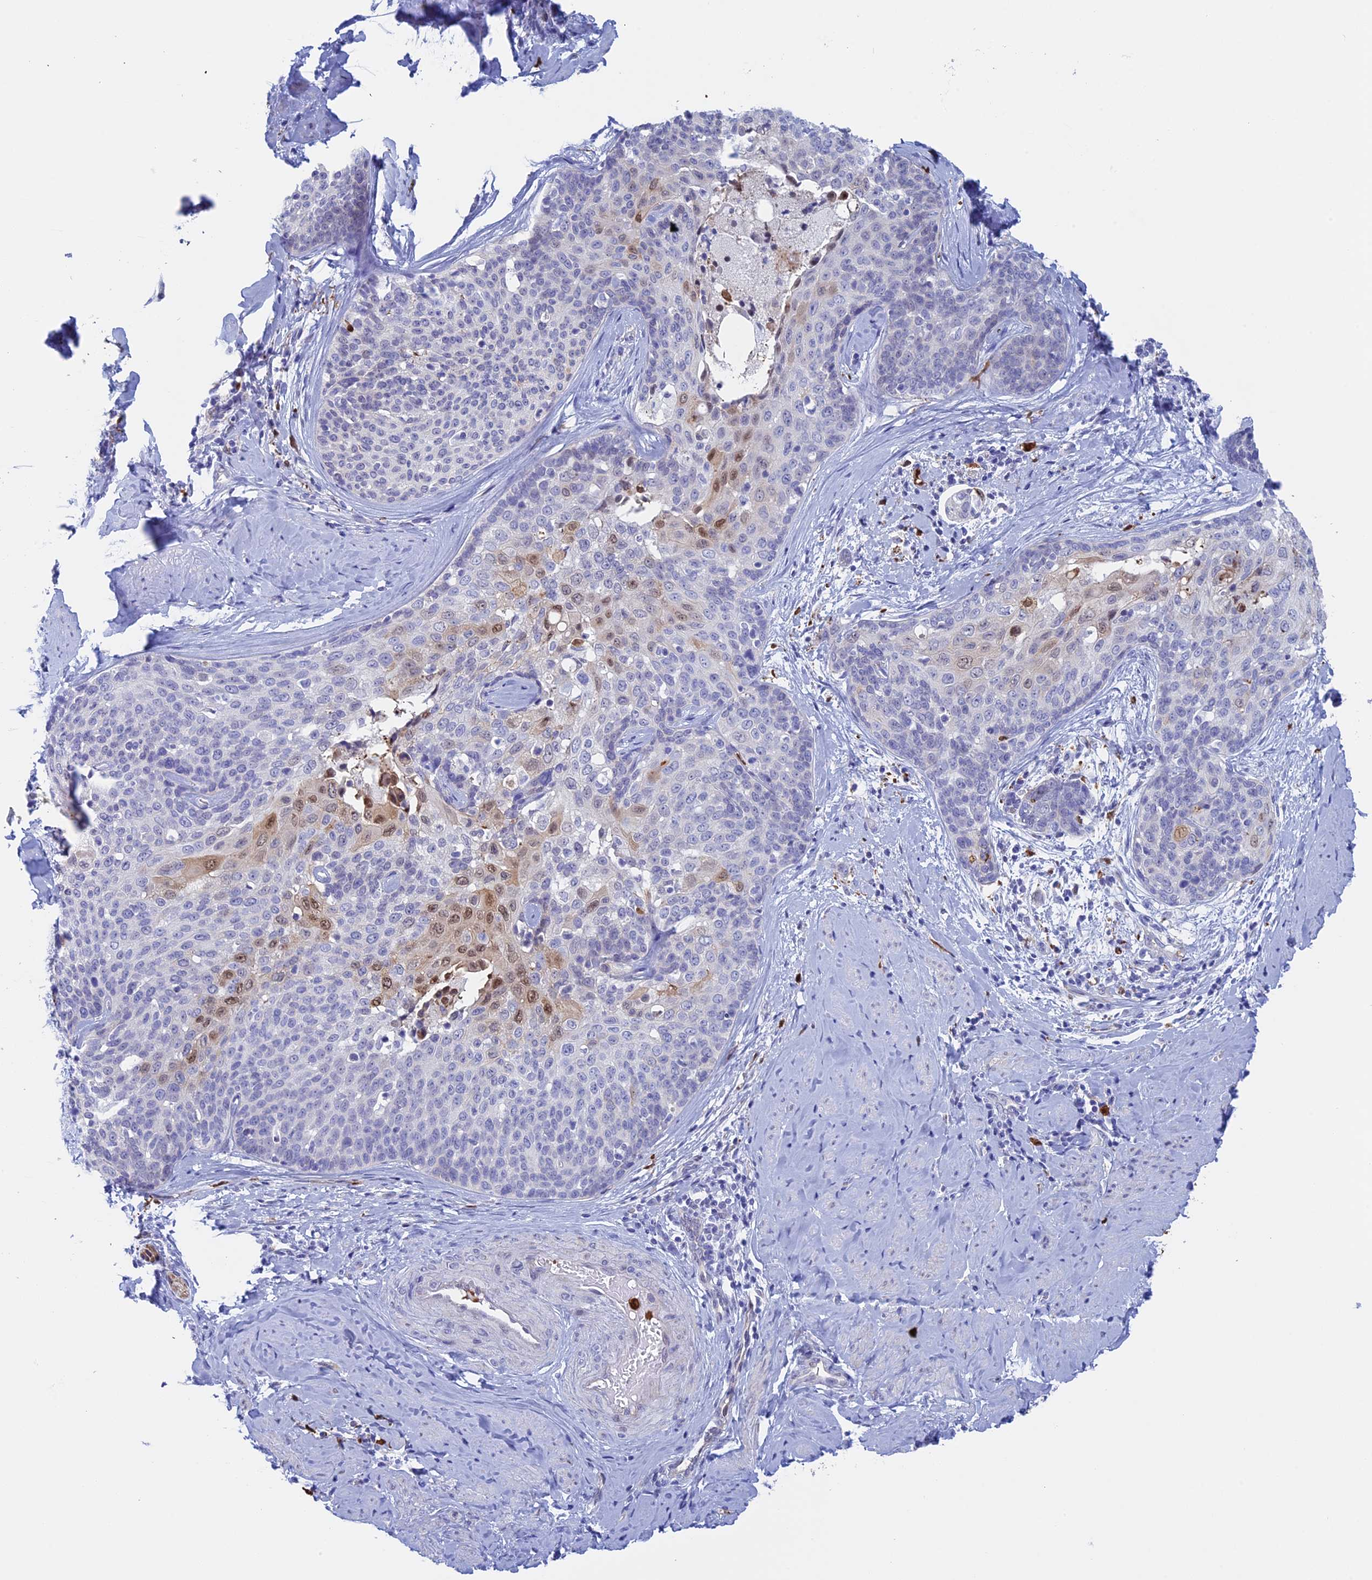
{"staining": {"intensity": "moderate", "quantity": "<25%", "location": "nuclear"}, "tissue": "cervical cancer", "cell_type": "Tumor cells", "image_type": "cancer", "snomed": [{"axis": "morphology", "description": "Squamous cell carcinoma, NOS"}, {"axis": "topography", "description": "Cervix"}], "caption": "A high-resolution image shows IHC staining of cervical cancer (squamous cell carcinoma), which displays moderate nuclear expression in about <25% of tumor cells. Immunohistochemistry (ihc) stains the protein in brown and the nuclei are stained blue.", "gene": "SLC26A1", "patient": {"sex": "female", "age": 50}}